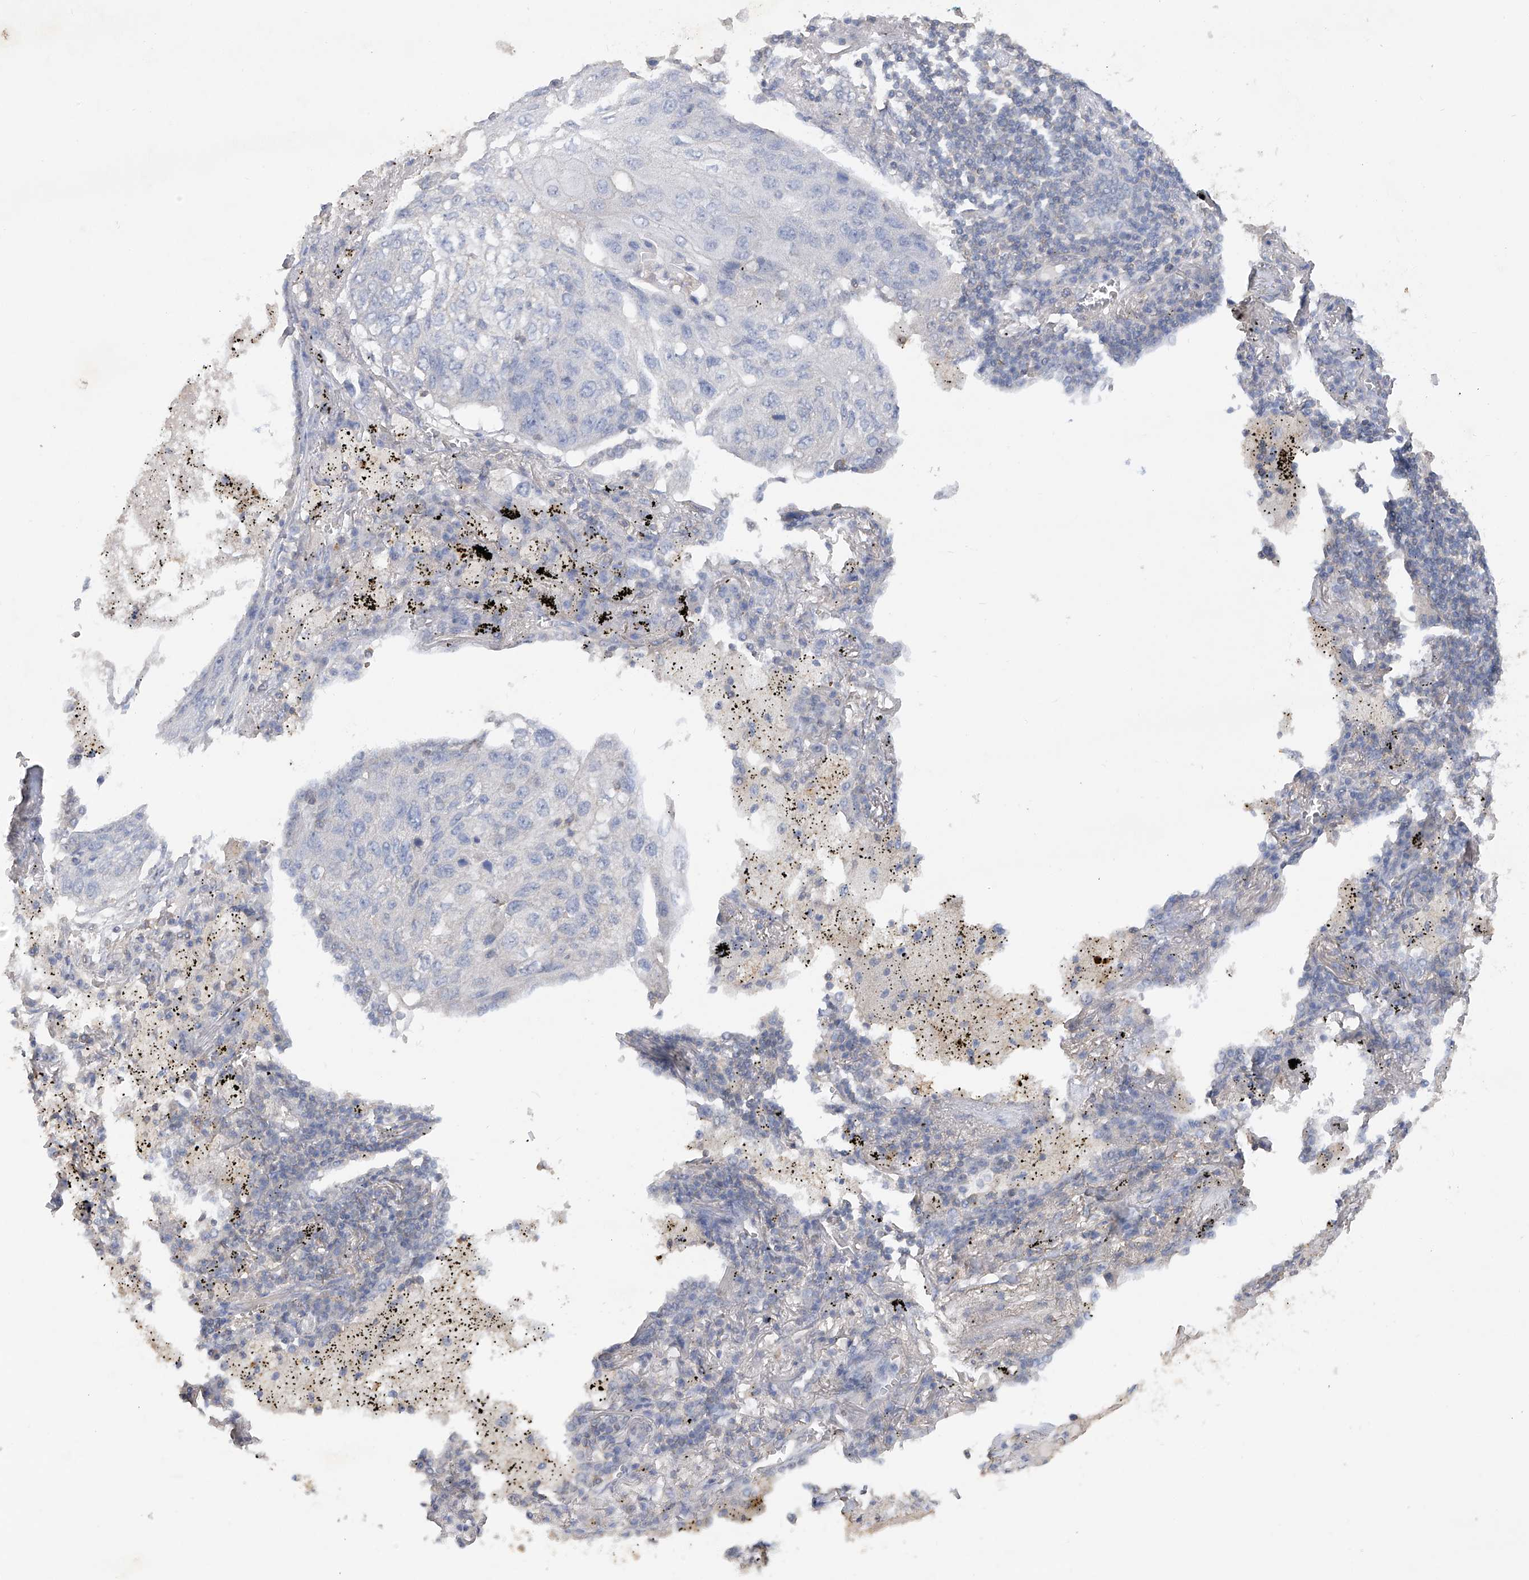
{"staining": {"intensity": "negative", "quantity": "none", "location": "none"}, "tissue": "lung cancer", "cell_type": "Tumor cells", "image_type": "cancer", "snomed": [{"axis": "morphology", "description": "Squamous cell carcinoma, NOS"}, {"axis": "topography", "description": "Lung"}], "caption": "Human lung cancer stained for a protein using IHC shows no staining in tumor cells.", "gene": "HAS3", "patient": {"sex": "female", "age": 63}}